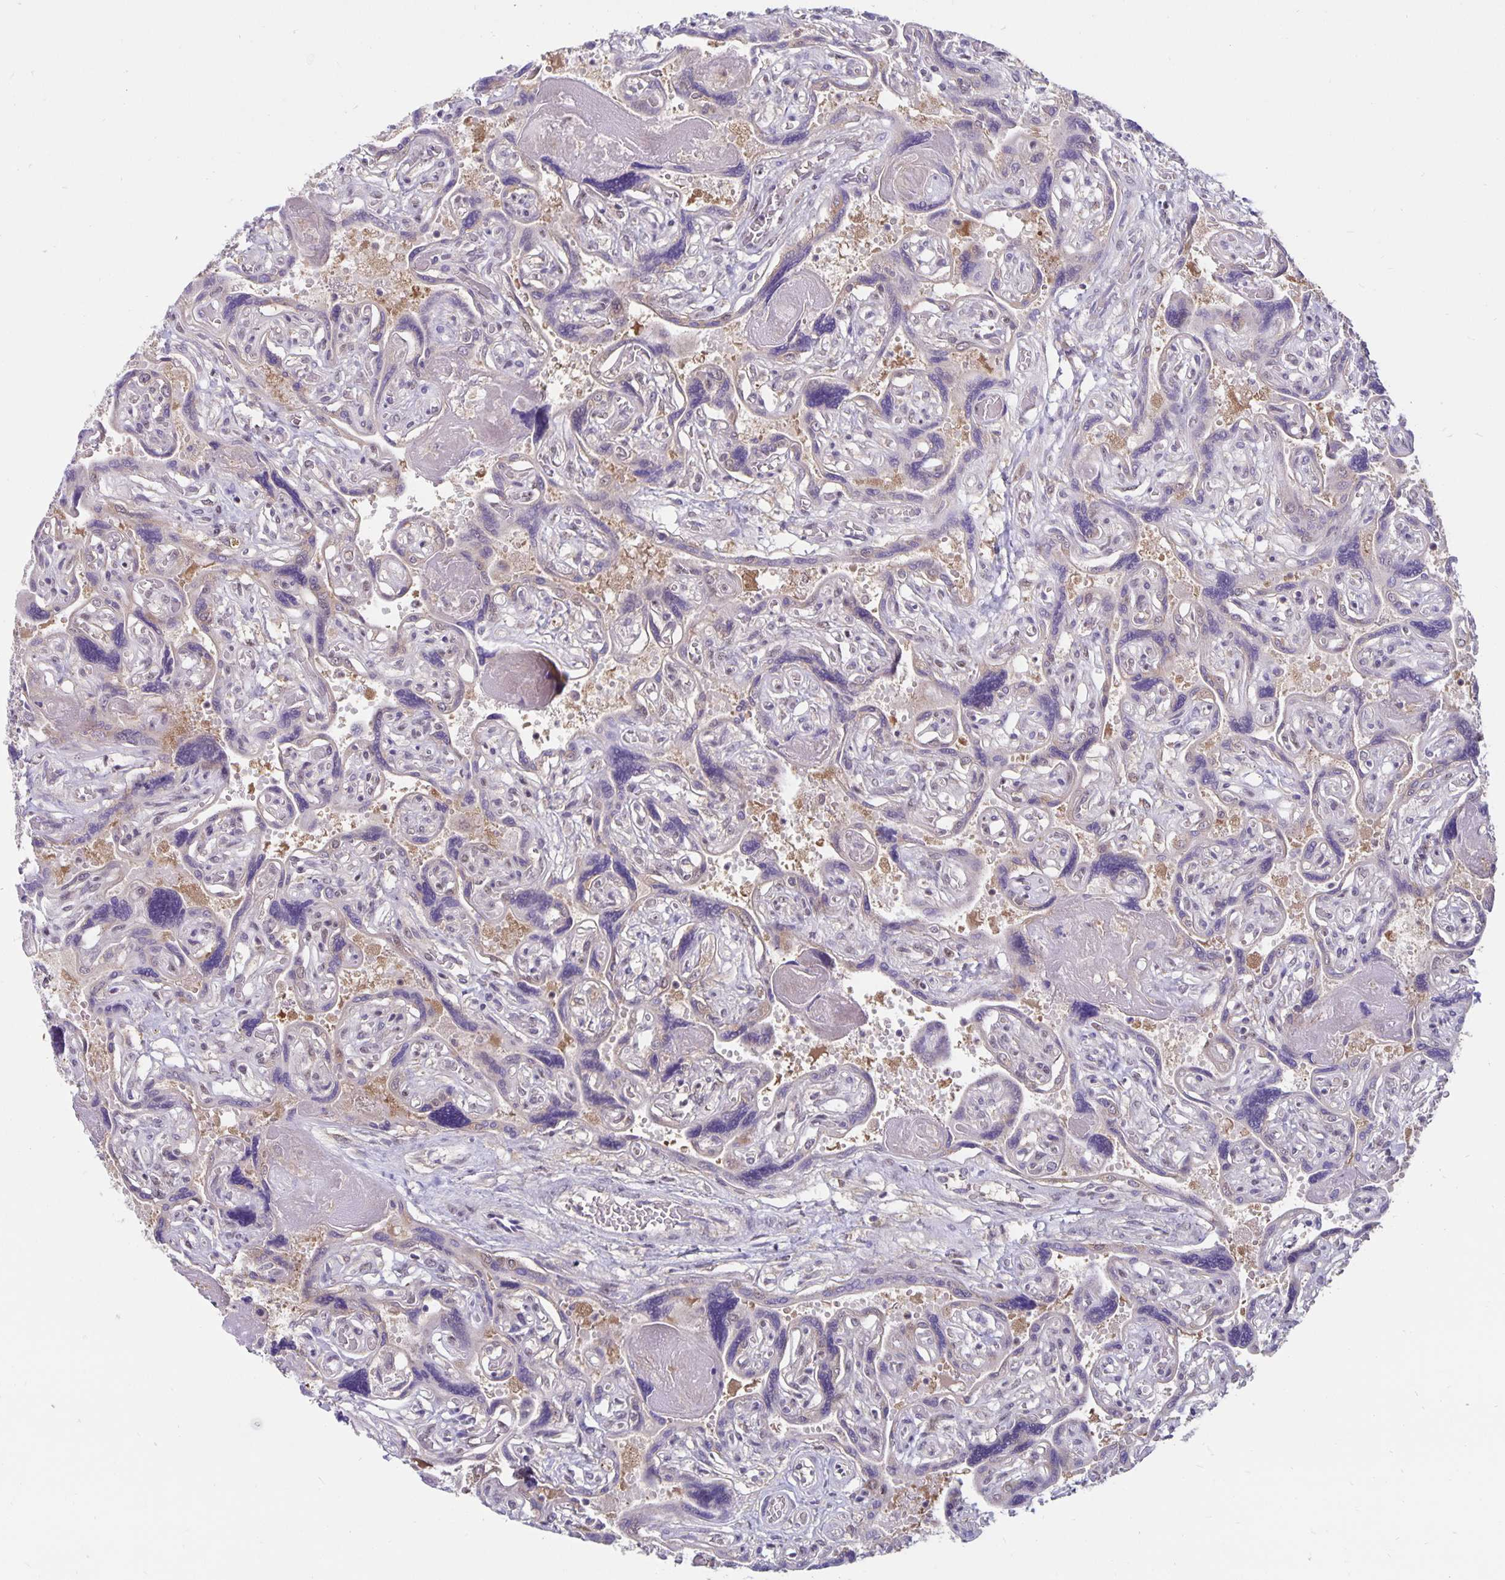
{"staining": {"intensity": "weak", "quantity": ">75%", "location": "nuclear"}, "tissue": "placenta", "cell_type": "Decidual cells", "image_type": "normal", "snomed": [{"axis": "morphology", "description": "Normal tissue, NOS"}, {"axis": "topography", "description": "Placenta"}], "caption": "Protein staining shows weak nuclear positivity in approximately >75% of decidual cells in unremarkable placenta. The protein of interest is stained brown, and the nuclei are stained in blue (DAB IHC with brightfield microscopy, high magnification).", "gene": "EXOC6B", "patient": {"sex": "female", "age": 32}}